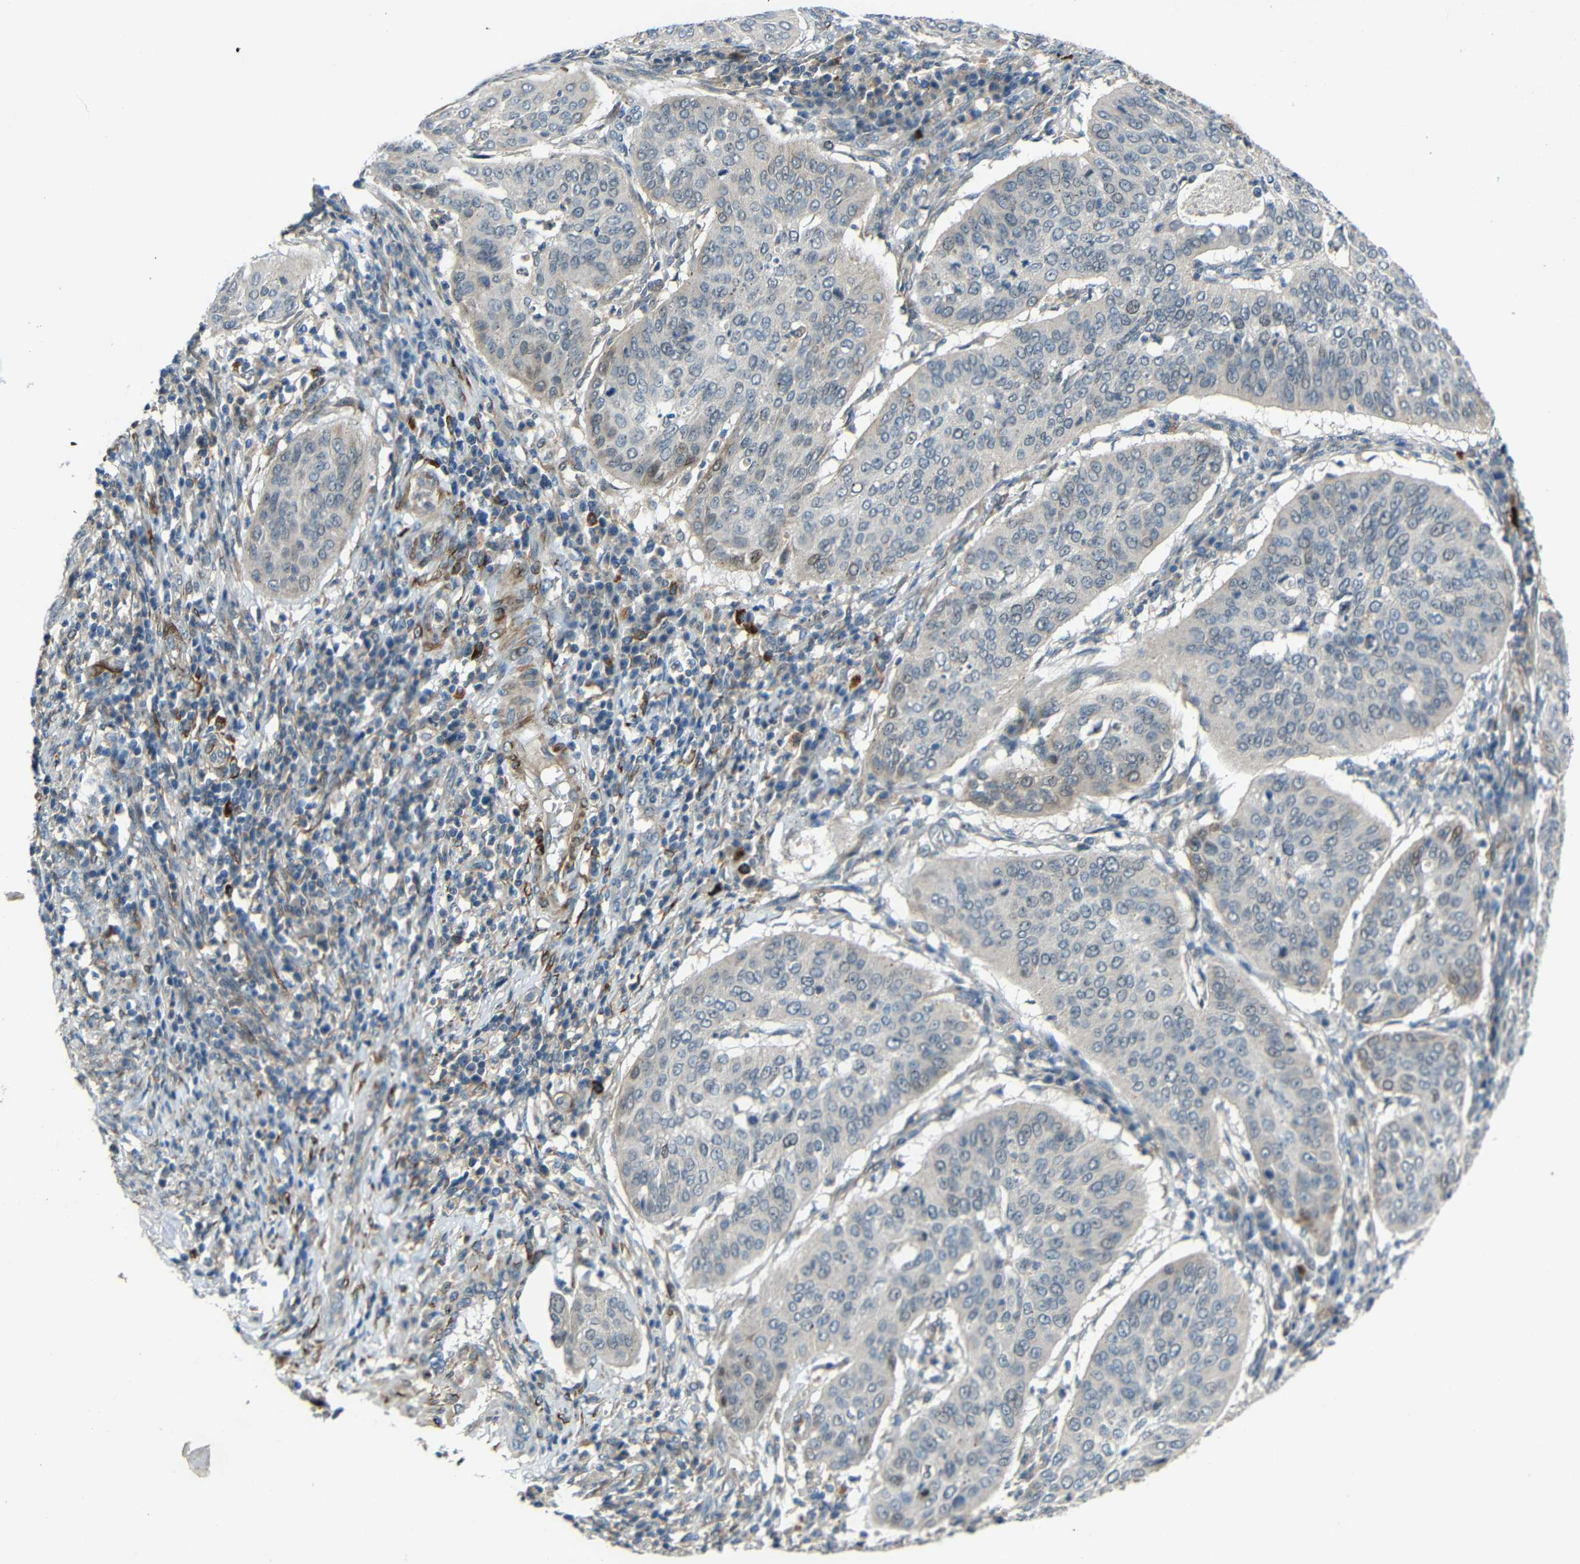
{"staining": {"intensity": "negative", "quantity": "none", "location": "none"}, "tissue": "cervical cancer", "cell_type": "Tumor cells", "image_type": "cancer", "snomed": [{"axis": "morphology", "description": "Normal tissue, NOS"}, {"axis": "morphology", "description": "Squamous cell carcinoma, NOS"}, {"axis": "topography", "description": "Cervix"}], "caption": "An IHC image of cervical cancer is shown. There is no staining in tumor cells of cervical cancer. The staining was performed using DAB to visualize the protein expression in brown, while the nuclei were stained in blue with hematoxylin (Magnification: 20x).", "gene": "DCLK1", "patient": {"sex": "female", "age": 39}}